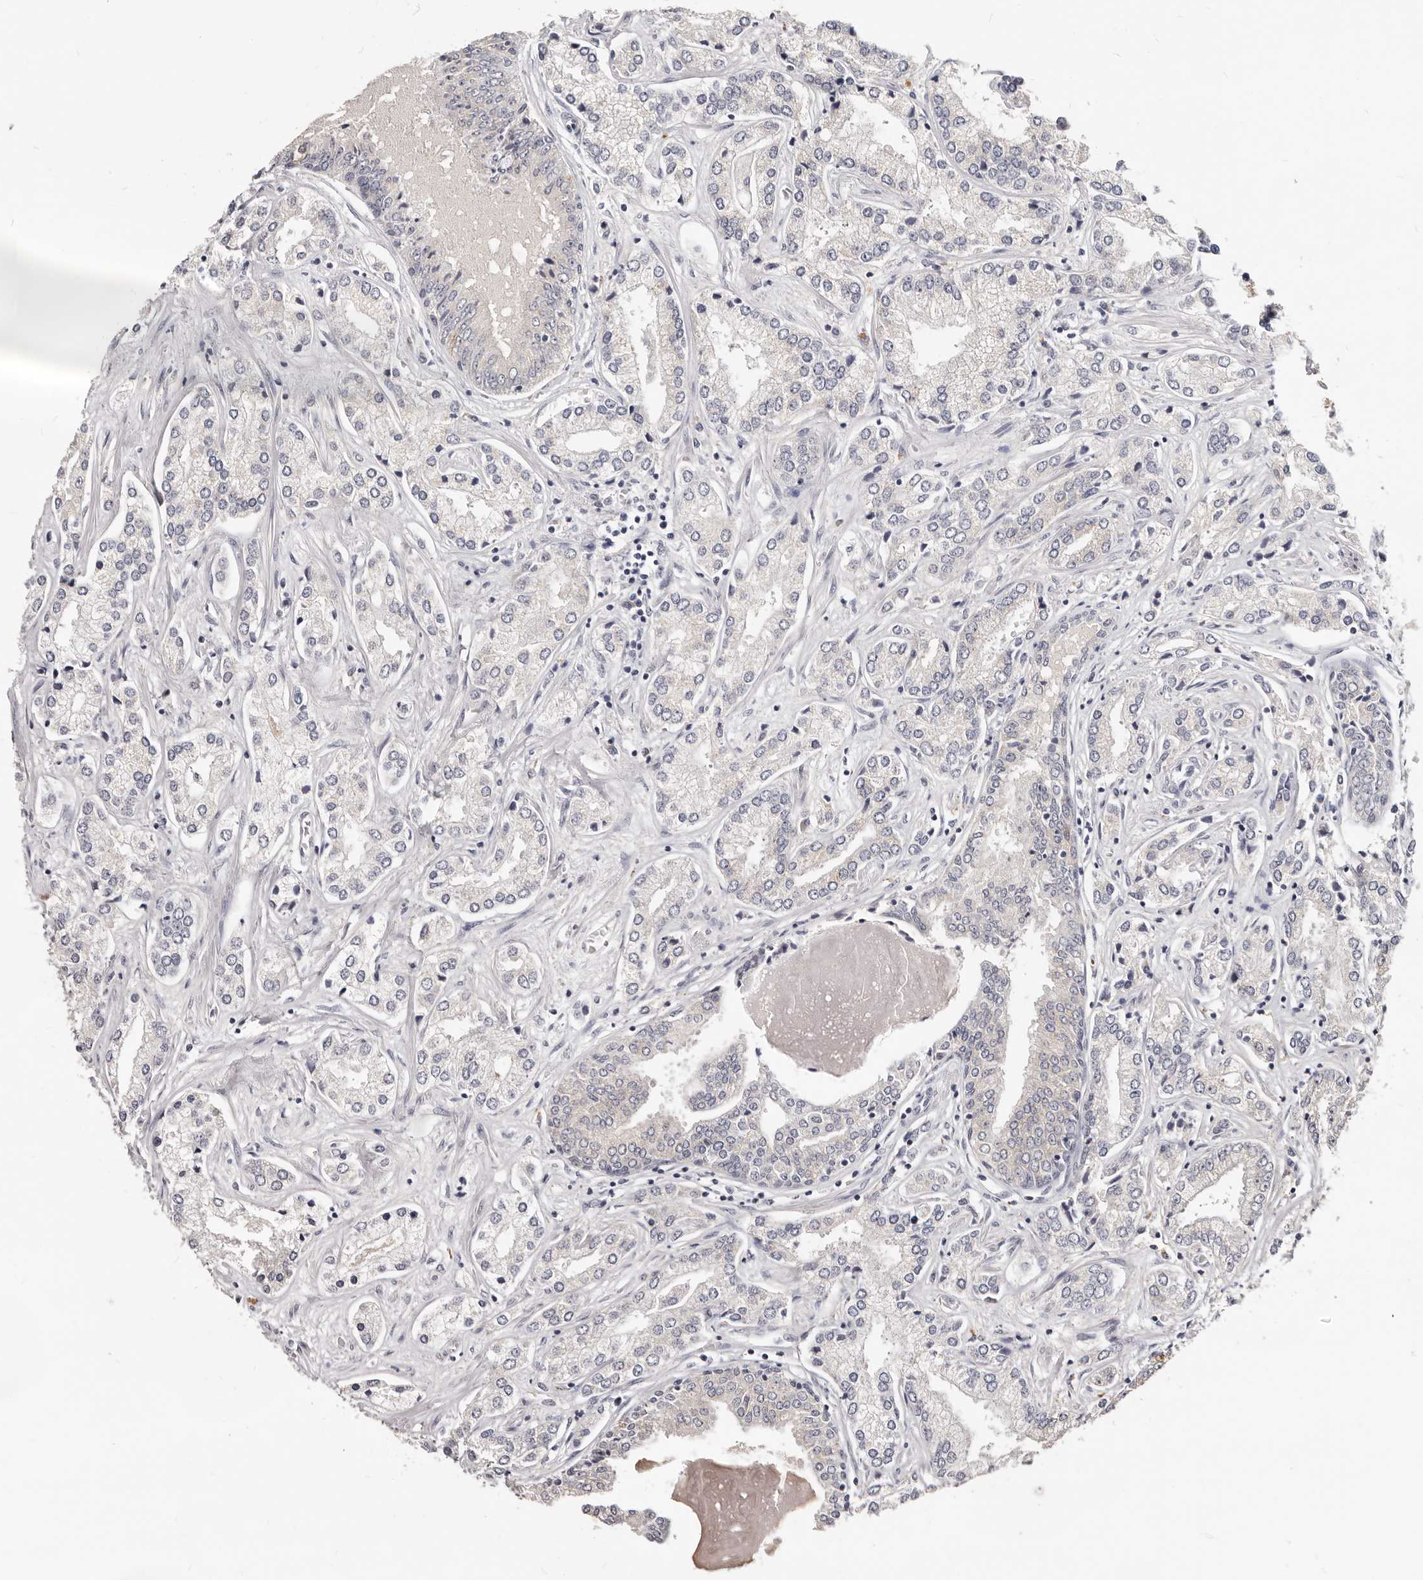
{"staining": {"intensity": "negative", "quantity": "none", "location": "none"}, "tissue": "prostate cancer", "cell_type": "Tumor cells", "image_type": "cancer", "snomed": [{"axis": "morphology", "description": "Adenocarcinoma, High grade"}, {"axis": "topography", "description": "Prostate"}], "caption": "A high-resolution histopathology image shows IHC staining of prostate cancer, which reveals no significant expression in tumor cells.", "gene": "TSPAN13", "patient": {"sex": "male", "age": 66}}